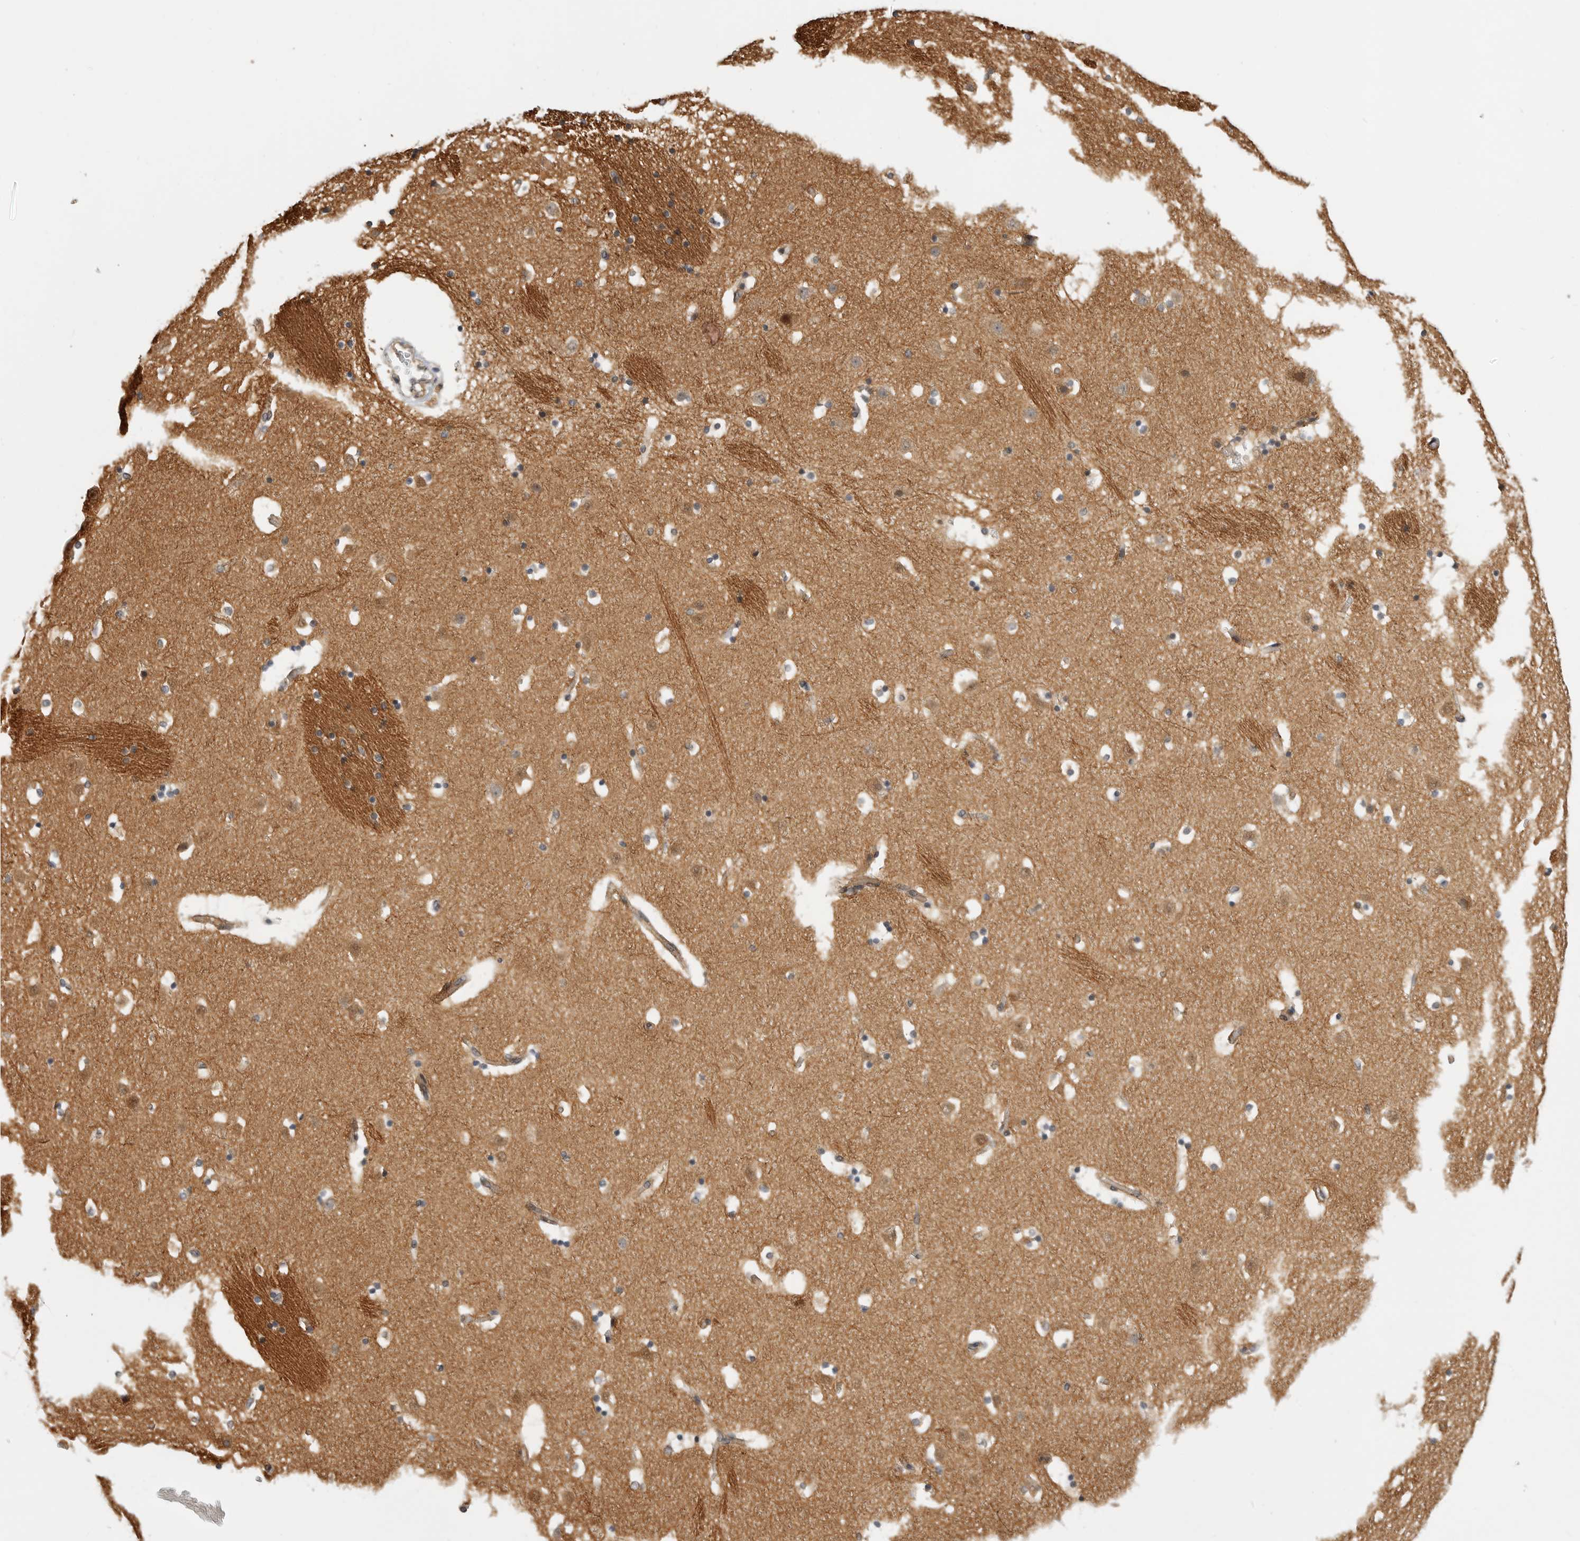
{"staining": {"intensity": "weak", "quantity": "25%-75%", "location": "cytoplasmic/membranous"}, "tissue": "caudate", "cell_type": "Glial cells", "image_type": "normal", "snomed": [{"axis": "morphology", "description": "Normal tissue, NOS"}, {"axis": "topography", "description": "Lateral ventricle wall"}], "caption": "Immunohistochemical staining of unremarkable caudate shows 25%-75% levels of weak cytoplasmic/membranous protein positivity in approximately 25%-75% of glial cells. Ihc stains the protein in brown and the nuclei are stained blue.", "gene": "CUEDC1", "patient": {"sex": "male", "age": 45}}